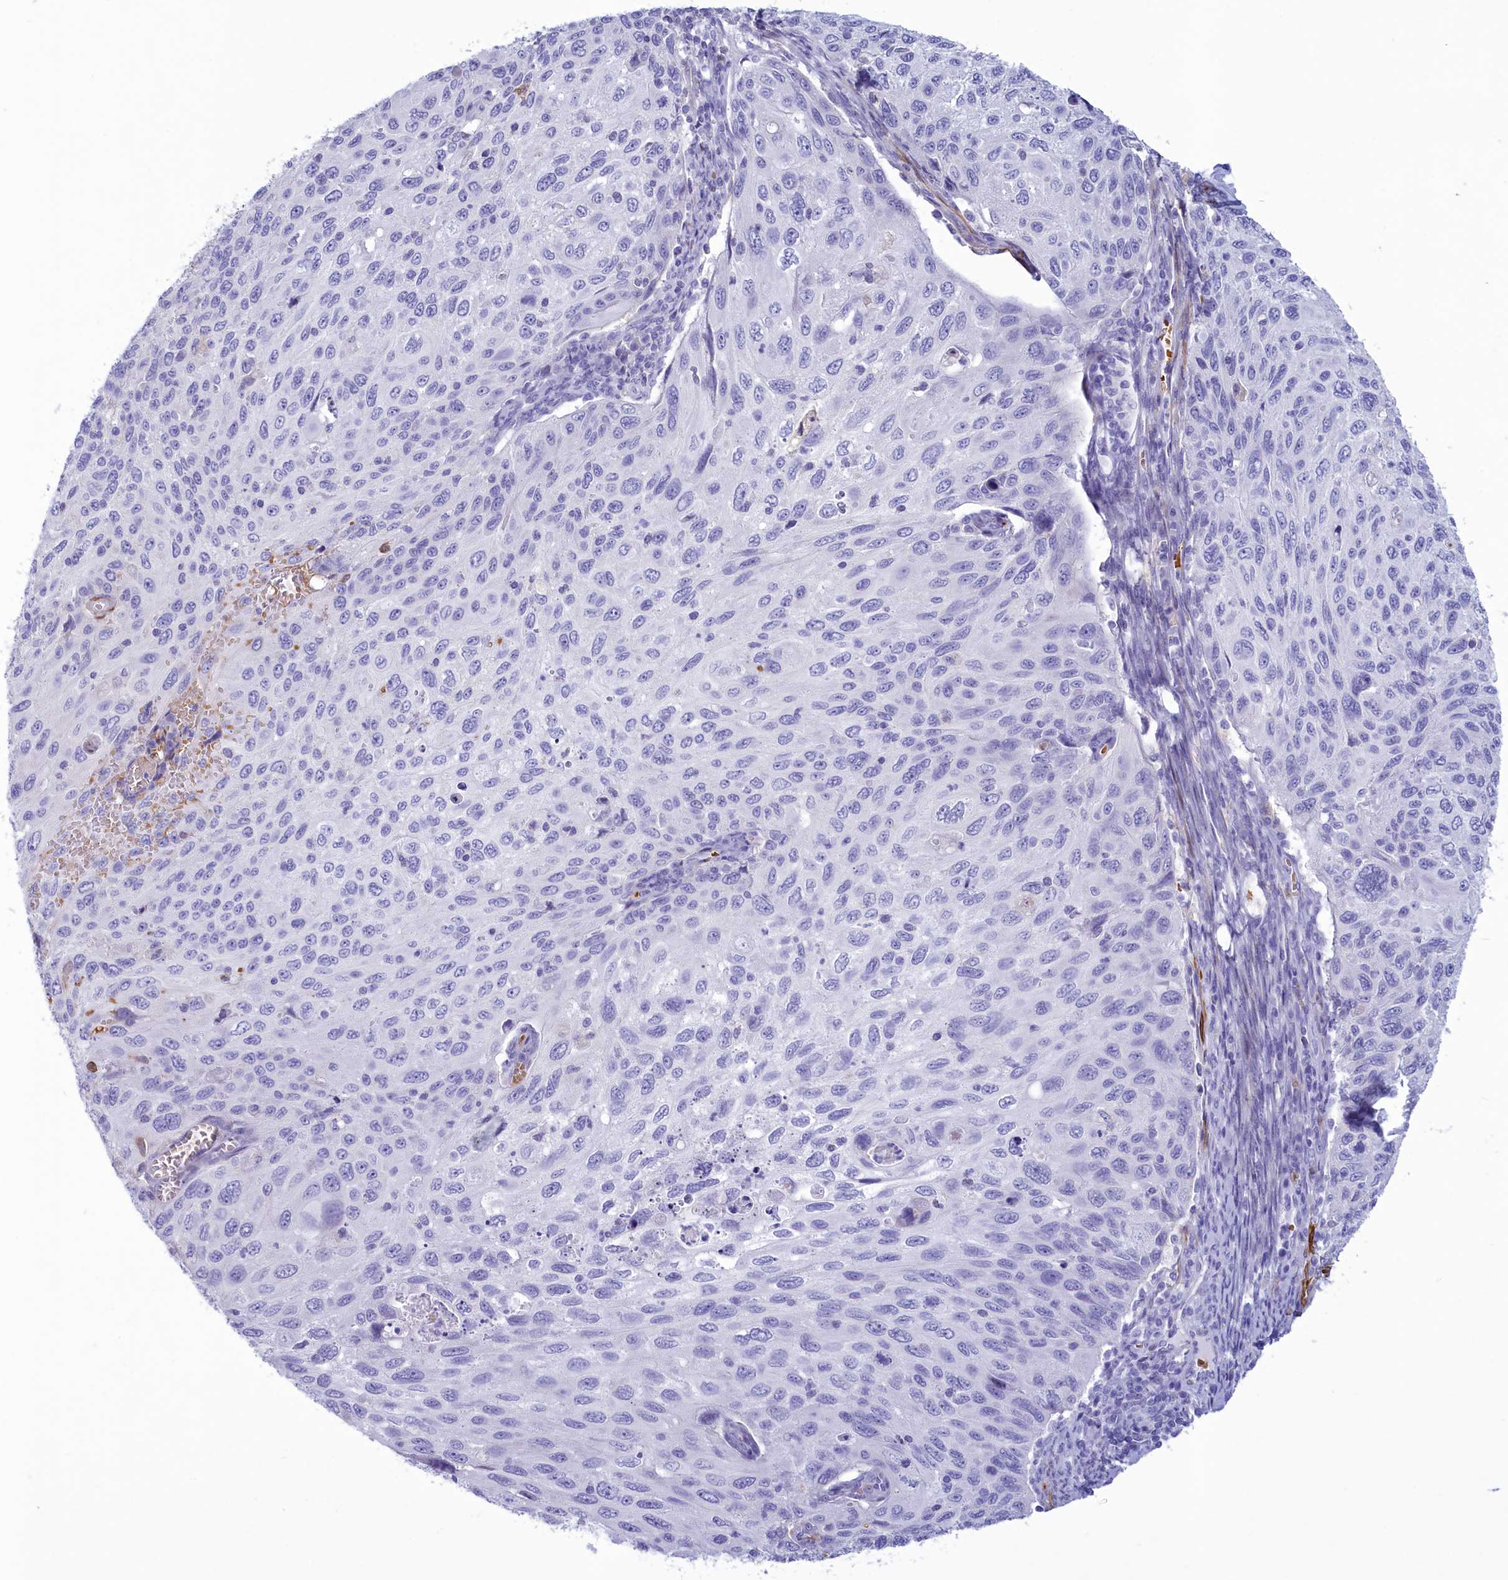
{"staining": {"intensity": "negative", "quantity": "none", "location": "none"}, "tissue": "cervical cancer", "cell_type": "Tumor cells", "image_type": "cancer", "snomed": [{"axis": "morphology", "description": "Squamous cell carcinoma, NOS"}, {"axis": "topography", "description": "Cervix"}], "caption": "Image shows no significant protein staining in tumor cells of cervical squamous cell carcinoma.", "gene": "GAPDHS", "patient": {"sex": "female", "age": 70}}